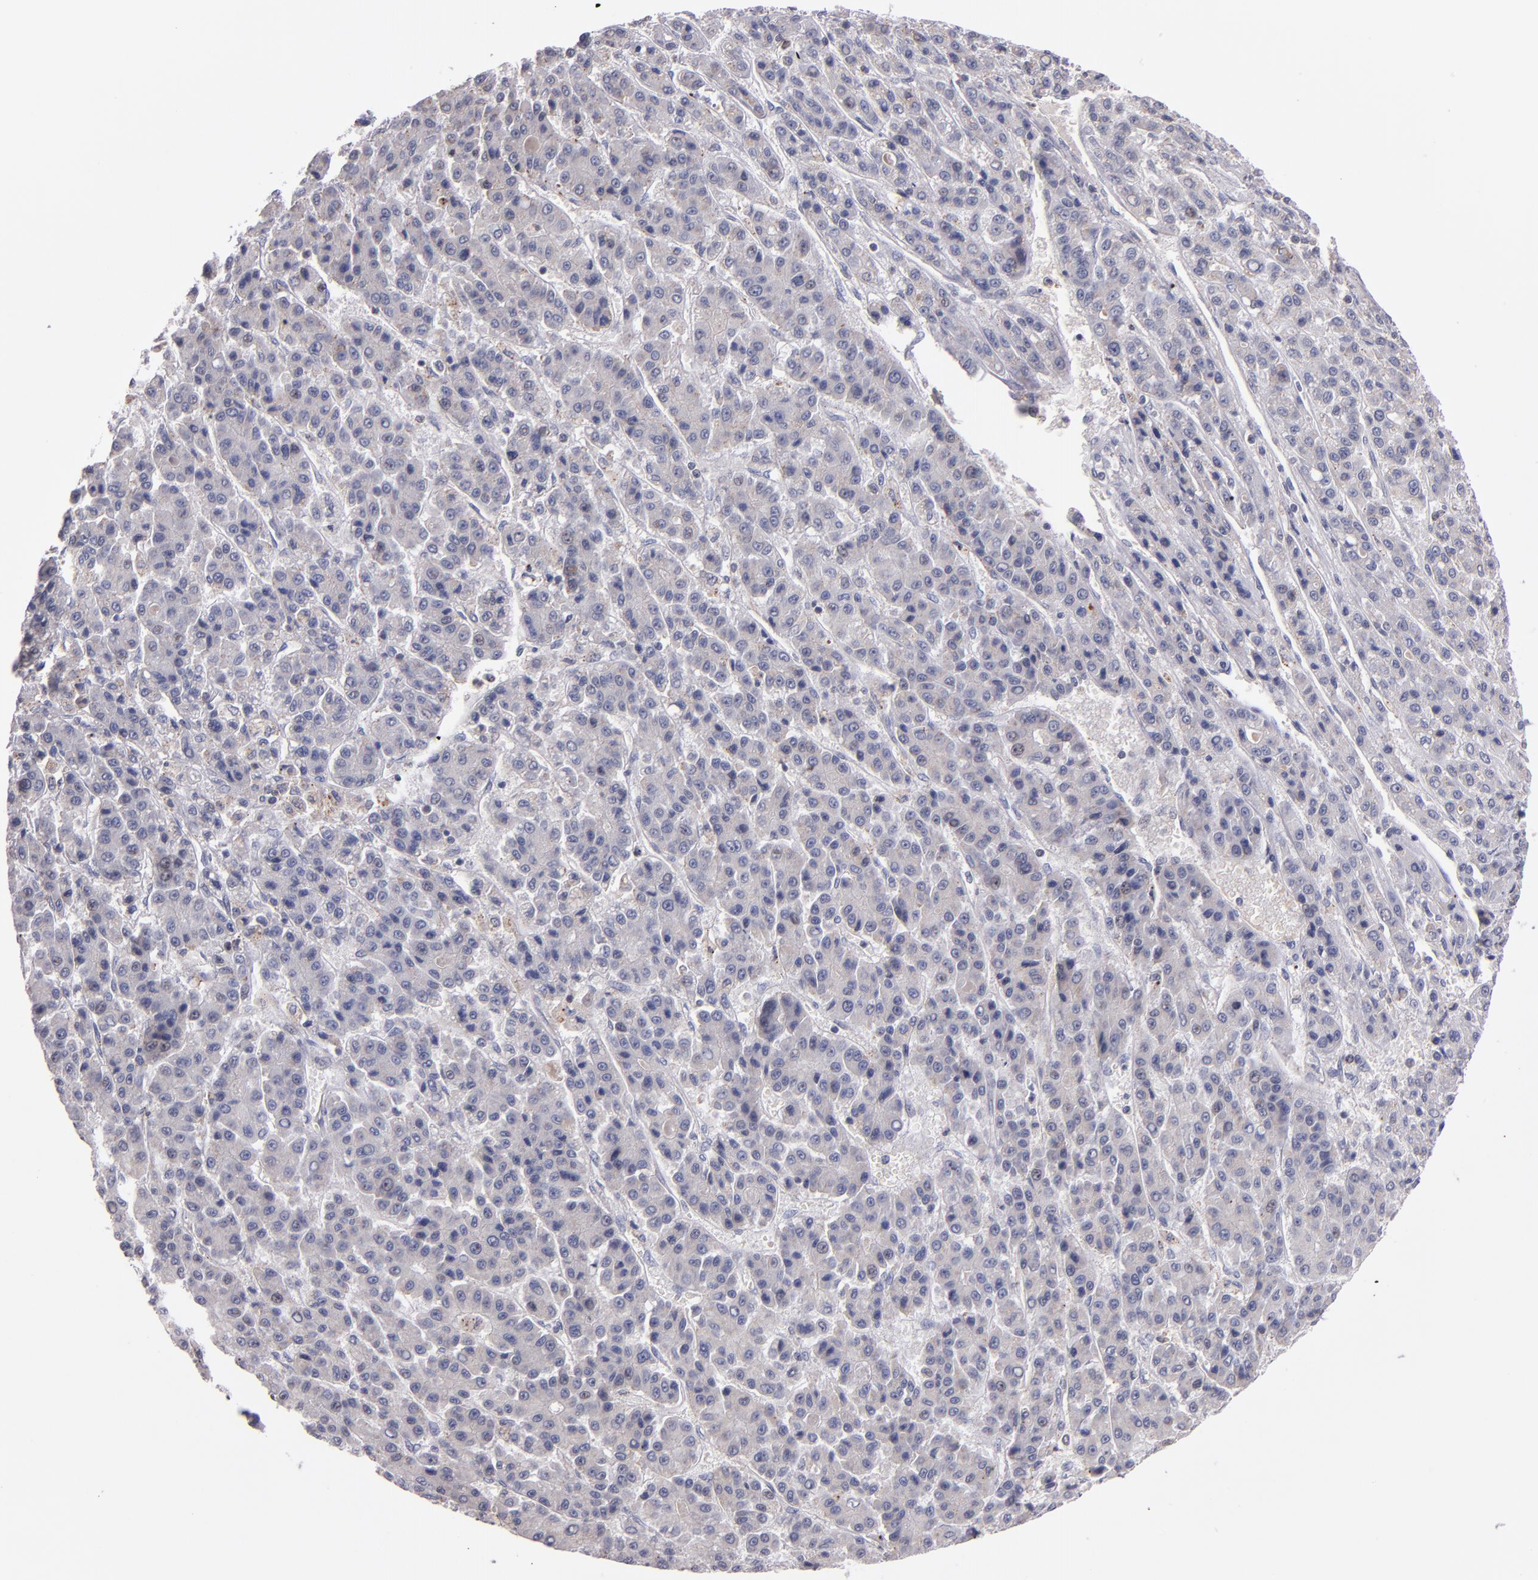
{"staining": {"intensity": "negative", "quantity": "none", "location": "none"}, "tissue": "liver cancer", "cell_type": "Tumor cells", "image_type": "cancer", "snomed": [{"axis": "morphology", "description": "Carcinoma, Hepatocellular, NOS"}, {"axis": "topography", "description": "Liver"}], "caption": "Human liver cancer (hepatocellular carcinoma) stained for a protein using immunohistochemistry shows no positivity in tumor cells.", "gene": "SYP", "patient": {"sex": "male", "age": 70}}